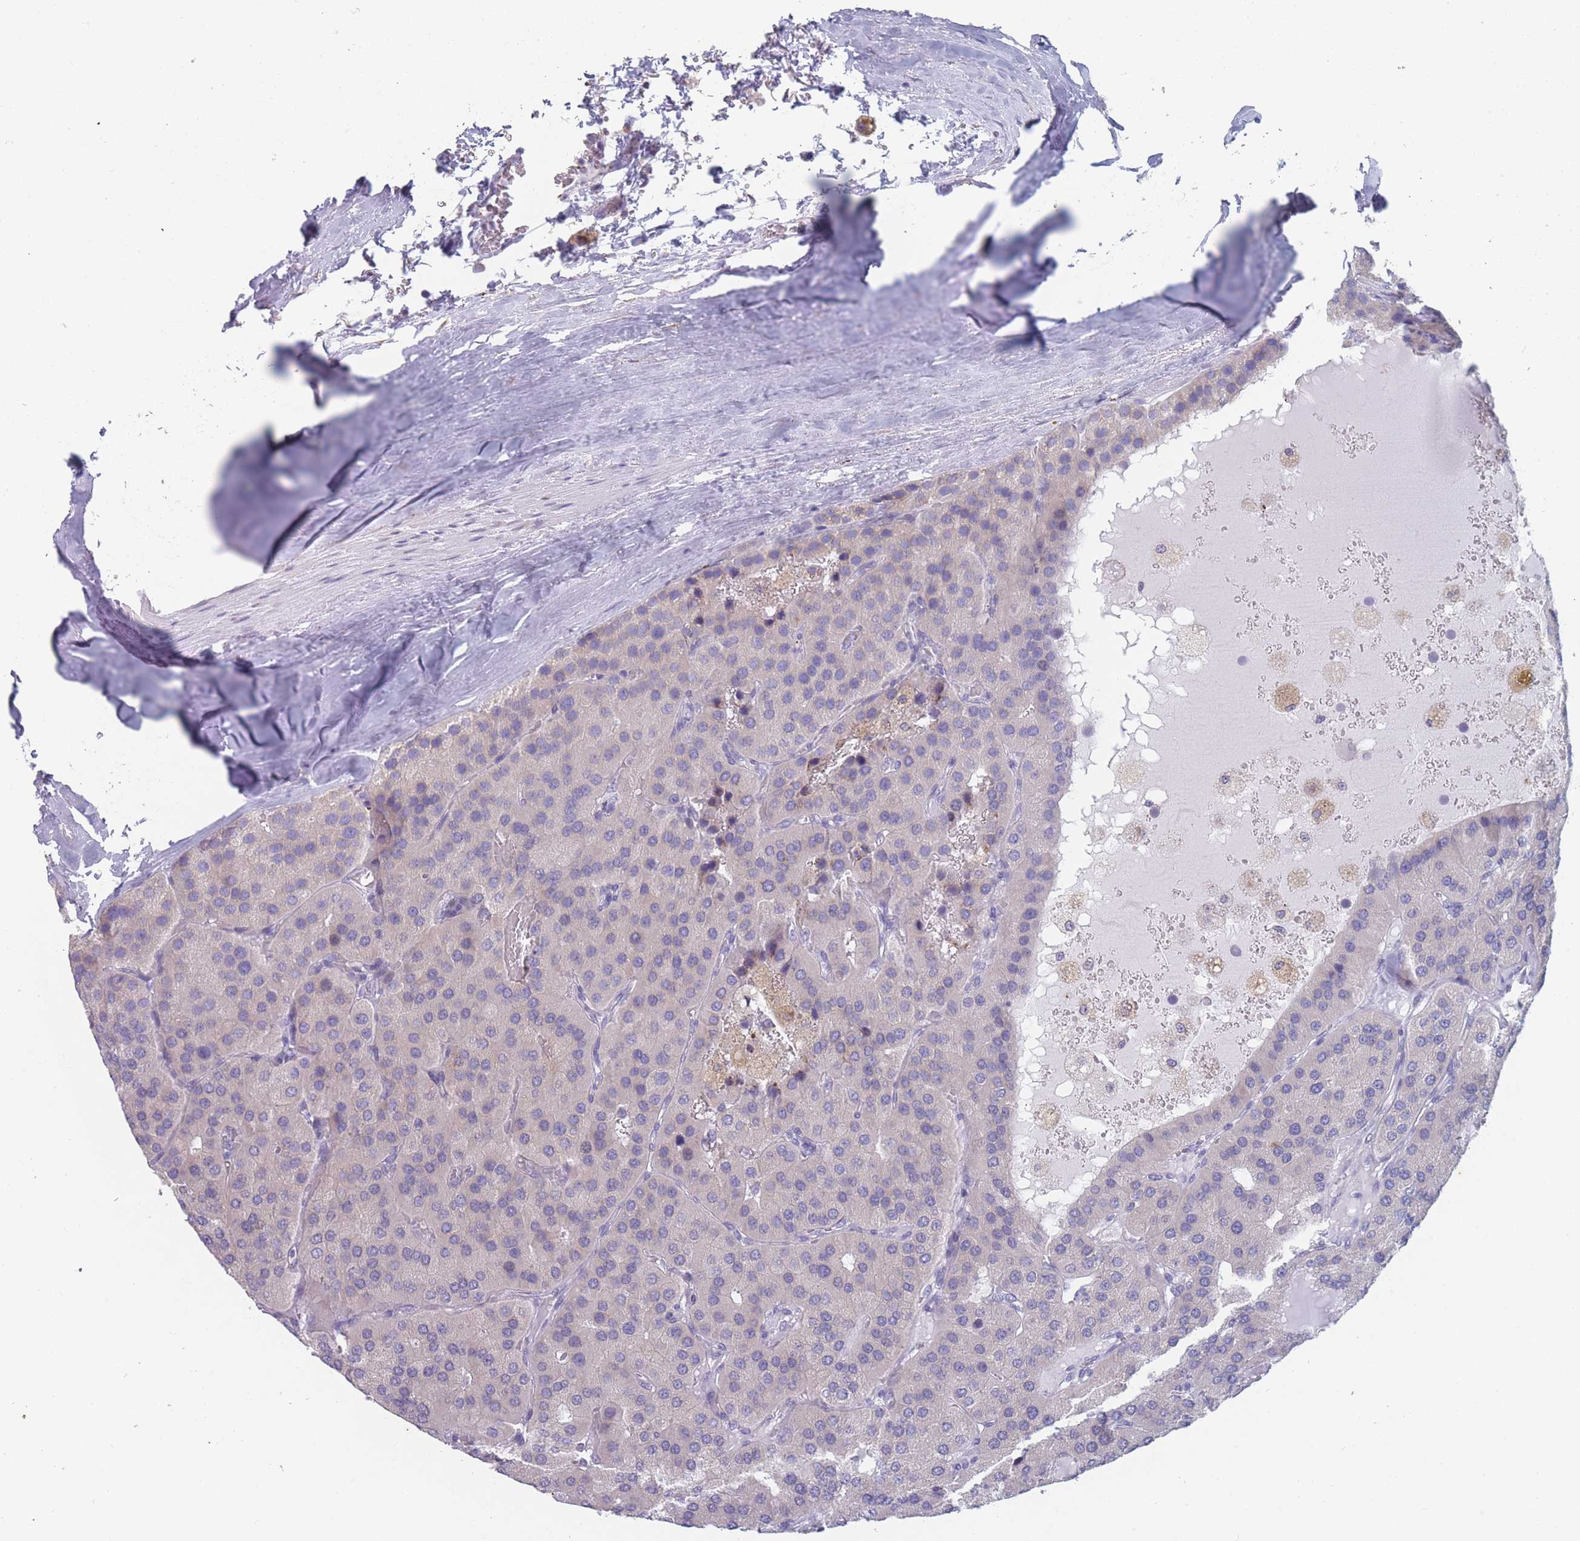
{"staining": {"intensity": "negative", "quantity": "none", "location": "none"}, "tissue": "parathyroid gland", "cell_type": "Glandular cells", "image_type": "normal", "snomed": [{"axis": "morphology", "description": "Normal tissue, NOS"}, {"axis": "morphology", "description": "Adenoma, NOS"}, {"axis": "topography", "description": "Parathyroid gland"}], "caption": "IHC photomicrograph of unremarkable parathyroid gland: human parathyroid gland stained with DAB displays no significant protein staining in glandular cells. (Immunohistochemistry, brightfield microscopy, high magnification).", "gene": "TMED10", "patient": {"sex": "female", "age": 86}}